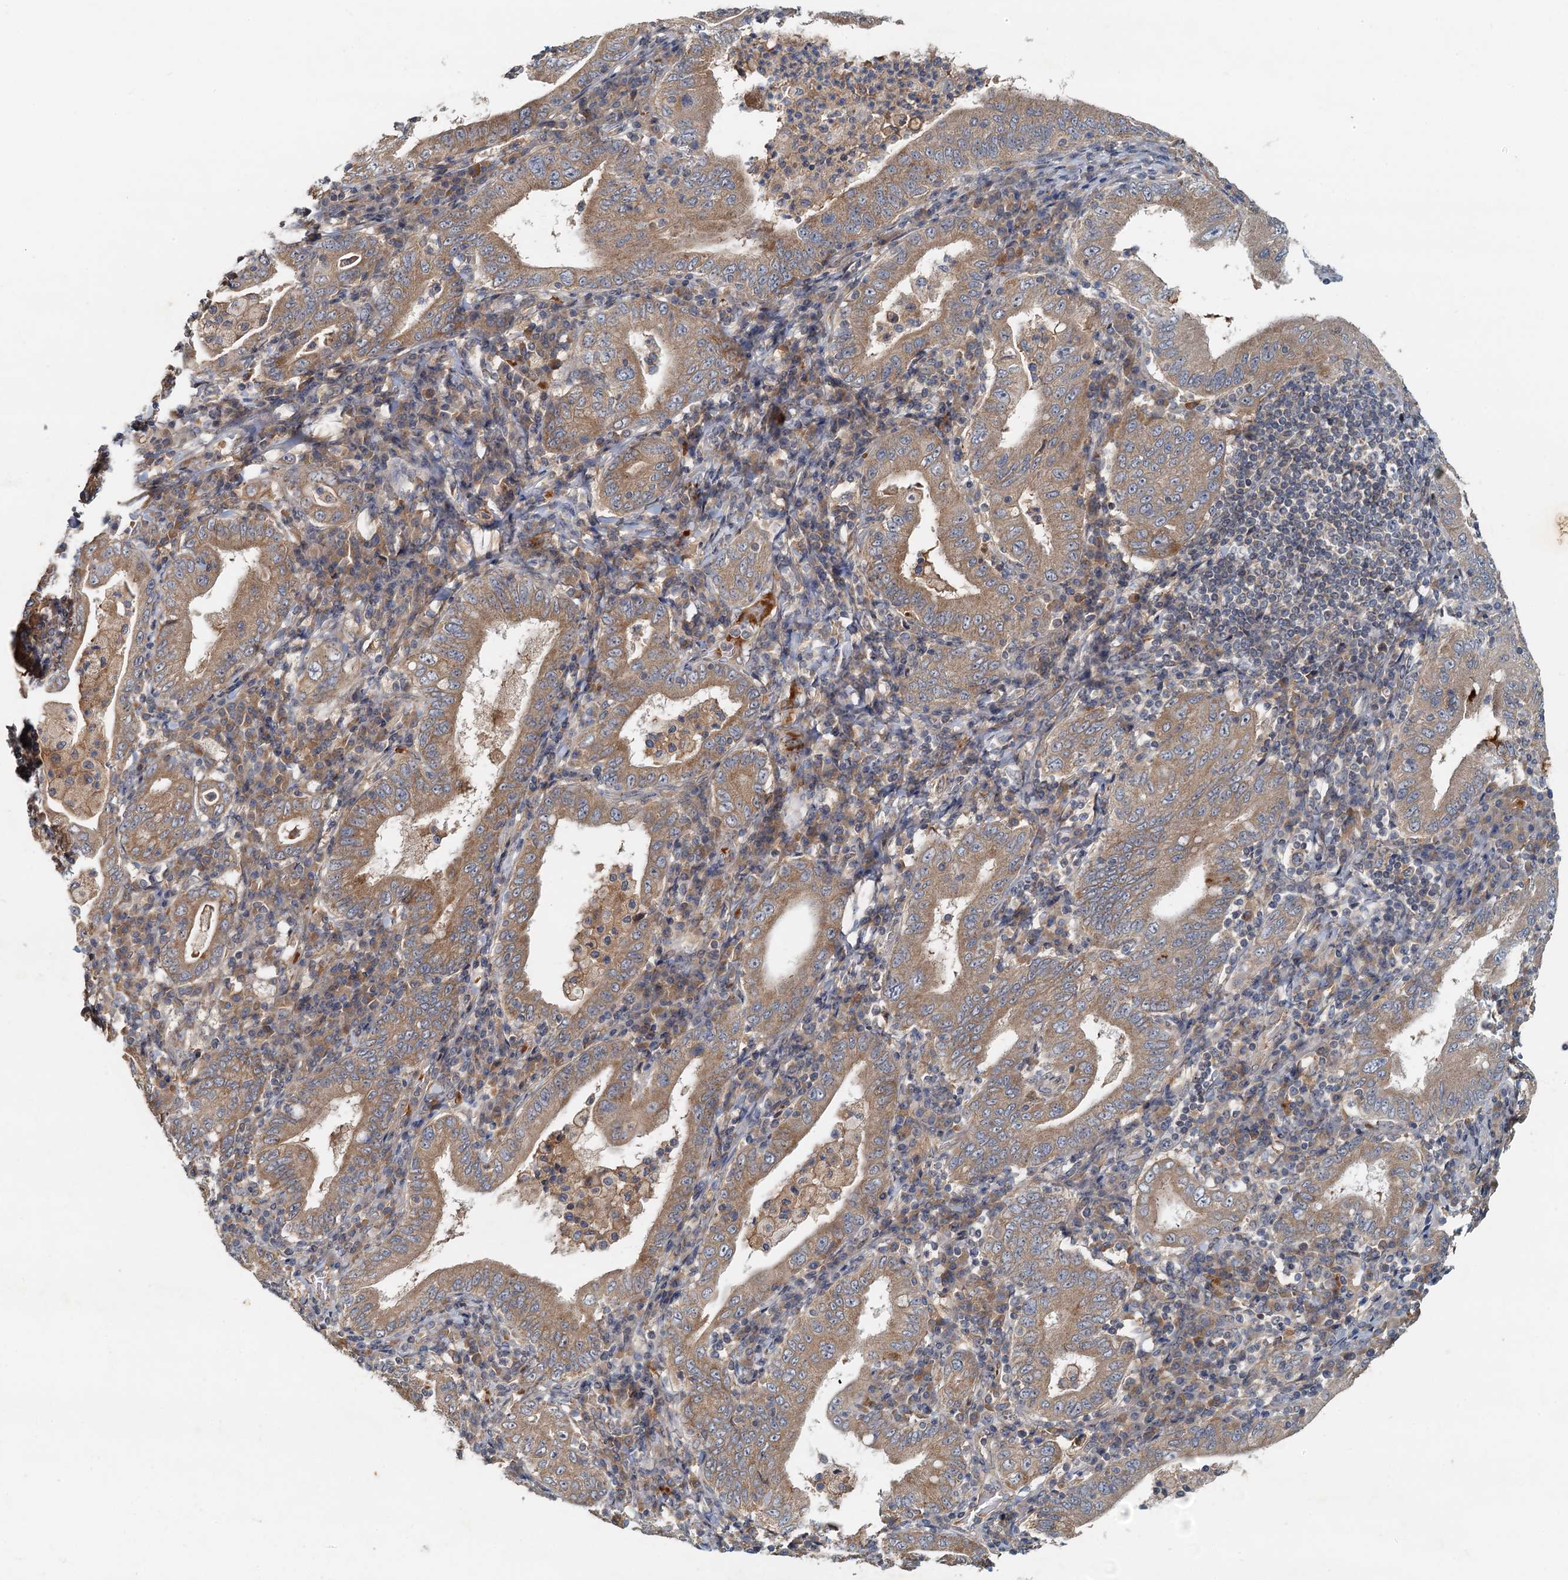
{"staining": {"intensity": "moderate", "quantity": ">75%", "location": "cytoplasmic/membranous"}, "tissue": "stomach cancer", "cell_type": "Tumor cells", "image_type": "cancer", "snomed": [{"axis": "morphology", "description": "Normal tissue, NOS"}, {"axis": "morphology", "description": "Adenocarcinoma, NOS"}, {"axis": "topography", "description": "Esophagus"}, {"axis": "topography", "description": "Stomach, upper"}, {"axis": "topography", "description": "Peripheral nerve tissue"}], "caption": "Immunohistochemical staining of stomach cancer reveals medium levels of moderate cytoplasmic/membranous protein positivity in approximately >75% of tumor cells.", "gene": "CEP68", "patient": {"sex": "male", "age": 62}}